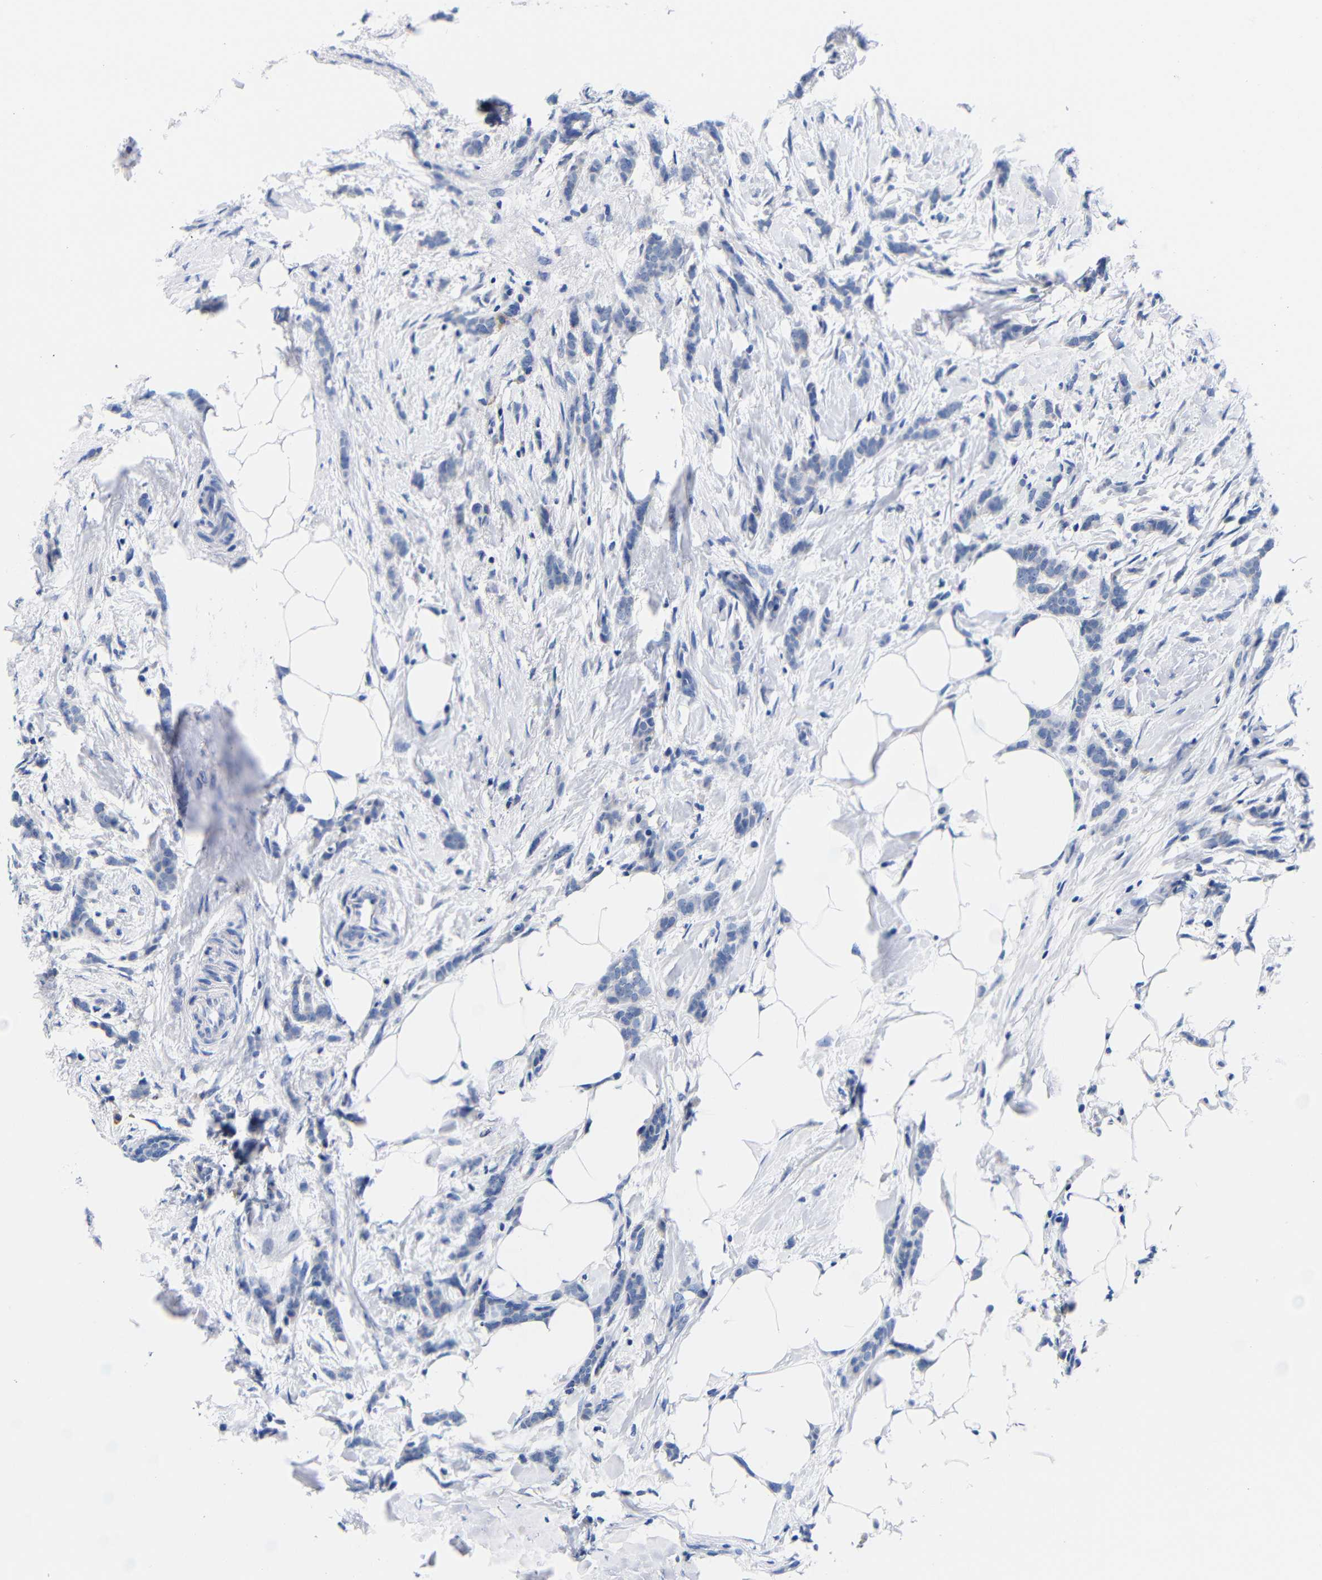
{"staining": {"intensity": "negative", "quantity": "none", "location": "none"}, "tissue": "breast cancer", "cell_type": "Tumor cells", "image_type": "cancer", "snomed": [{"axis": "morphology", "description": "Lobular carcinoma, in situ"}, {"axis": "morphology", "description": "Lobular carcinoma"}, {"axis": "topography", "description": "Breast"}], "caption": "DAB (3,3'-diaminobenzidine) immunohistochemical staining of human breast cancer exhibits no significant staining in tumor cells.", "gene": "CLEC4G", "patient": {"sex": "female", "age": 41}}